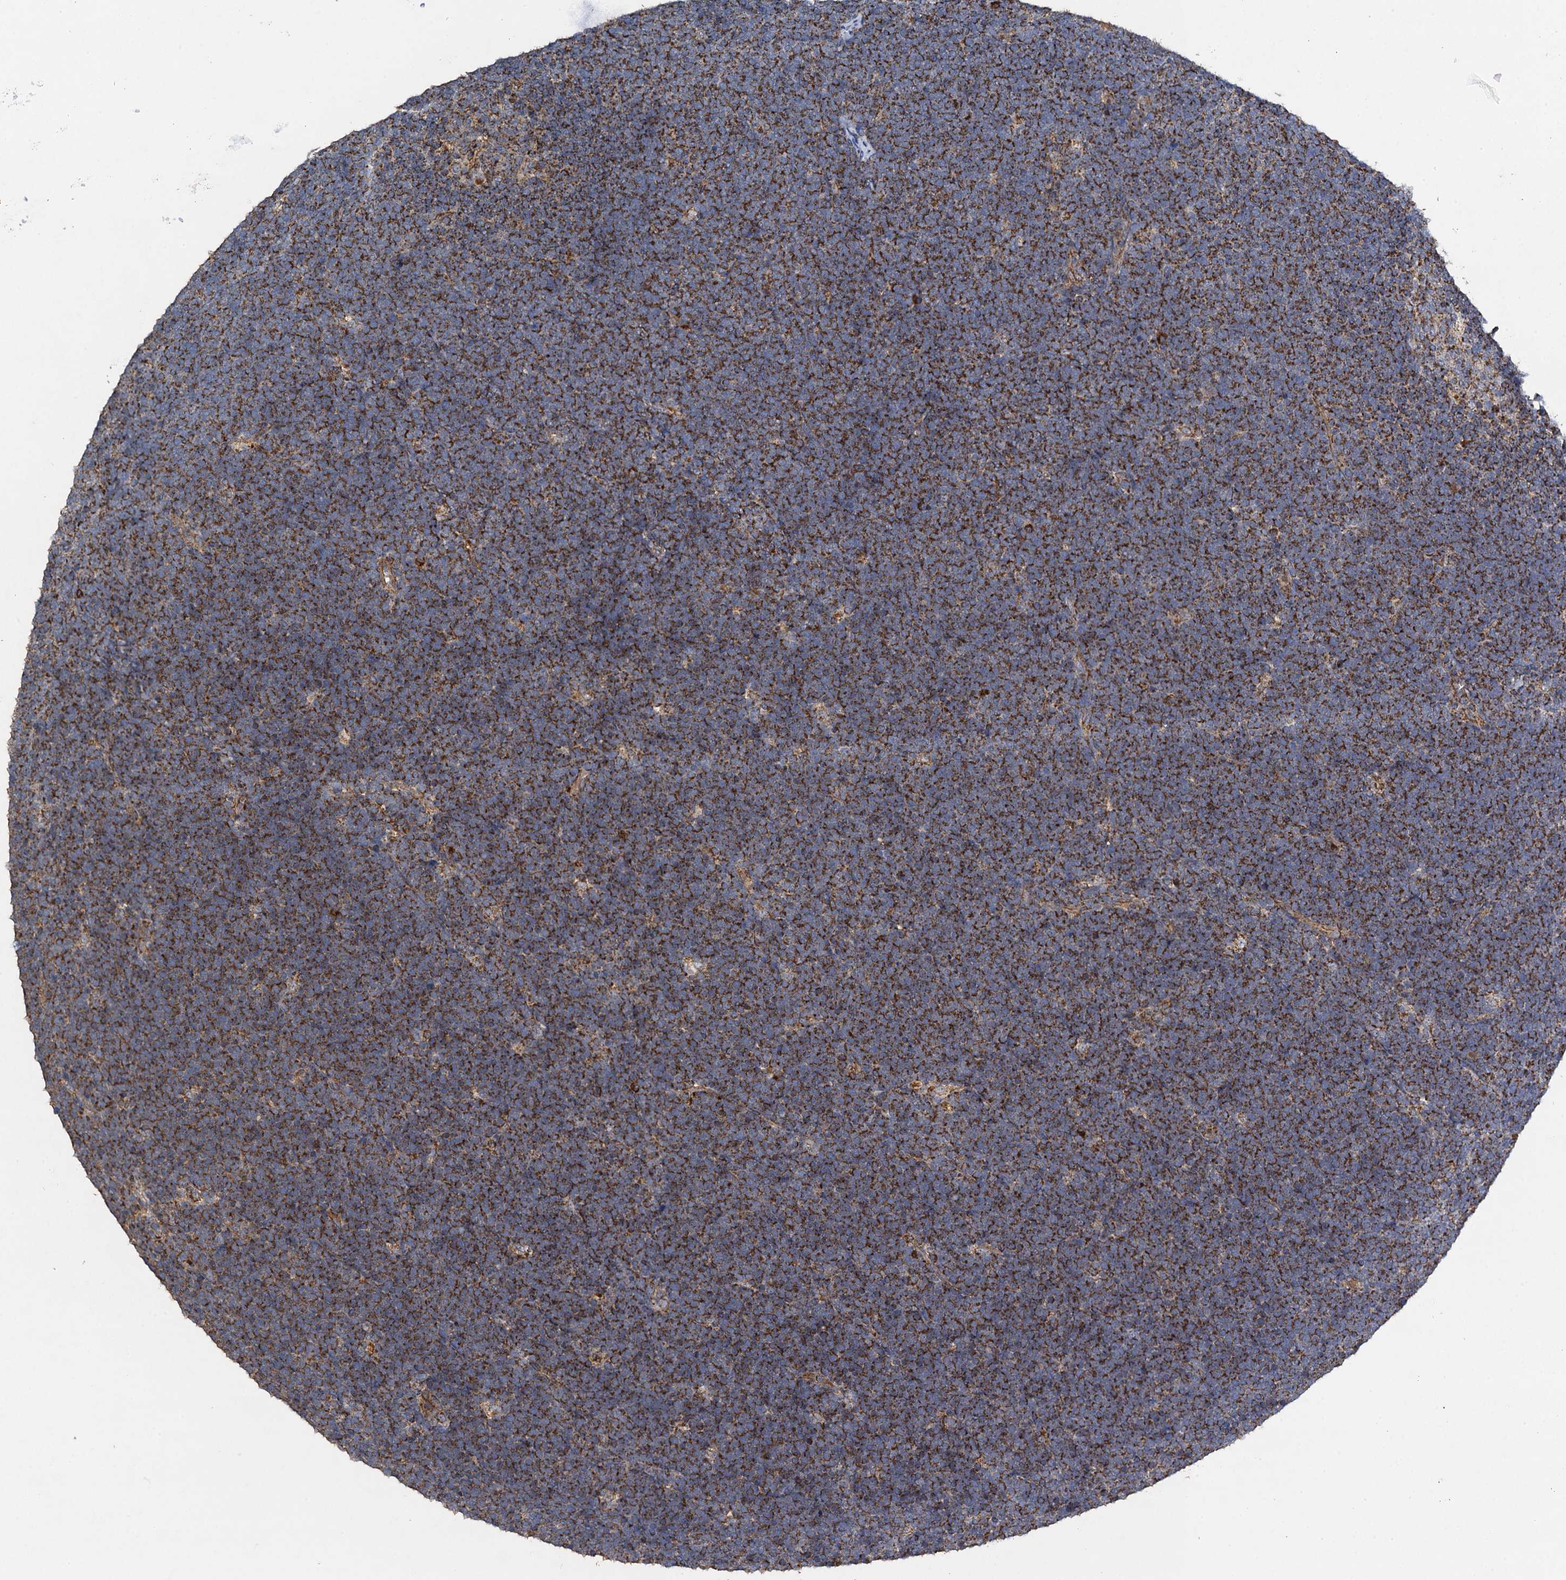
{"staining": {"intensity": "strong", "quantity": "25%-75%", "location": "cytoplasmic/membranous"}, "tissue": "lymphoma", "cell_type": "Tumor cells", "image_type": "cancer", "snomed": [{"axis": "morphology", "description": "Malignant lymphoma, non-Hodgkin's type, High grade"}, {"axis": "topography", "description": "Lymph node"}], "caption": "This micrograph shows high-grade malignant lymphoma, non-Hodgkin's type stained with immunohistochemistry to label a protein in brown. The cytoplasmic/membranous of tumor cells show strong positivity for the protein. Nuclei are counter-stained blue.", "gene": "NDUFA13", "patient": {"sex": "male", "age": 13}}